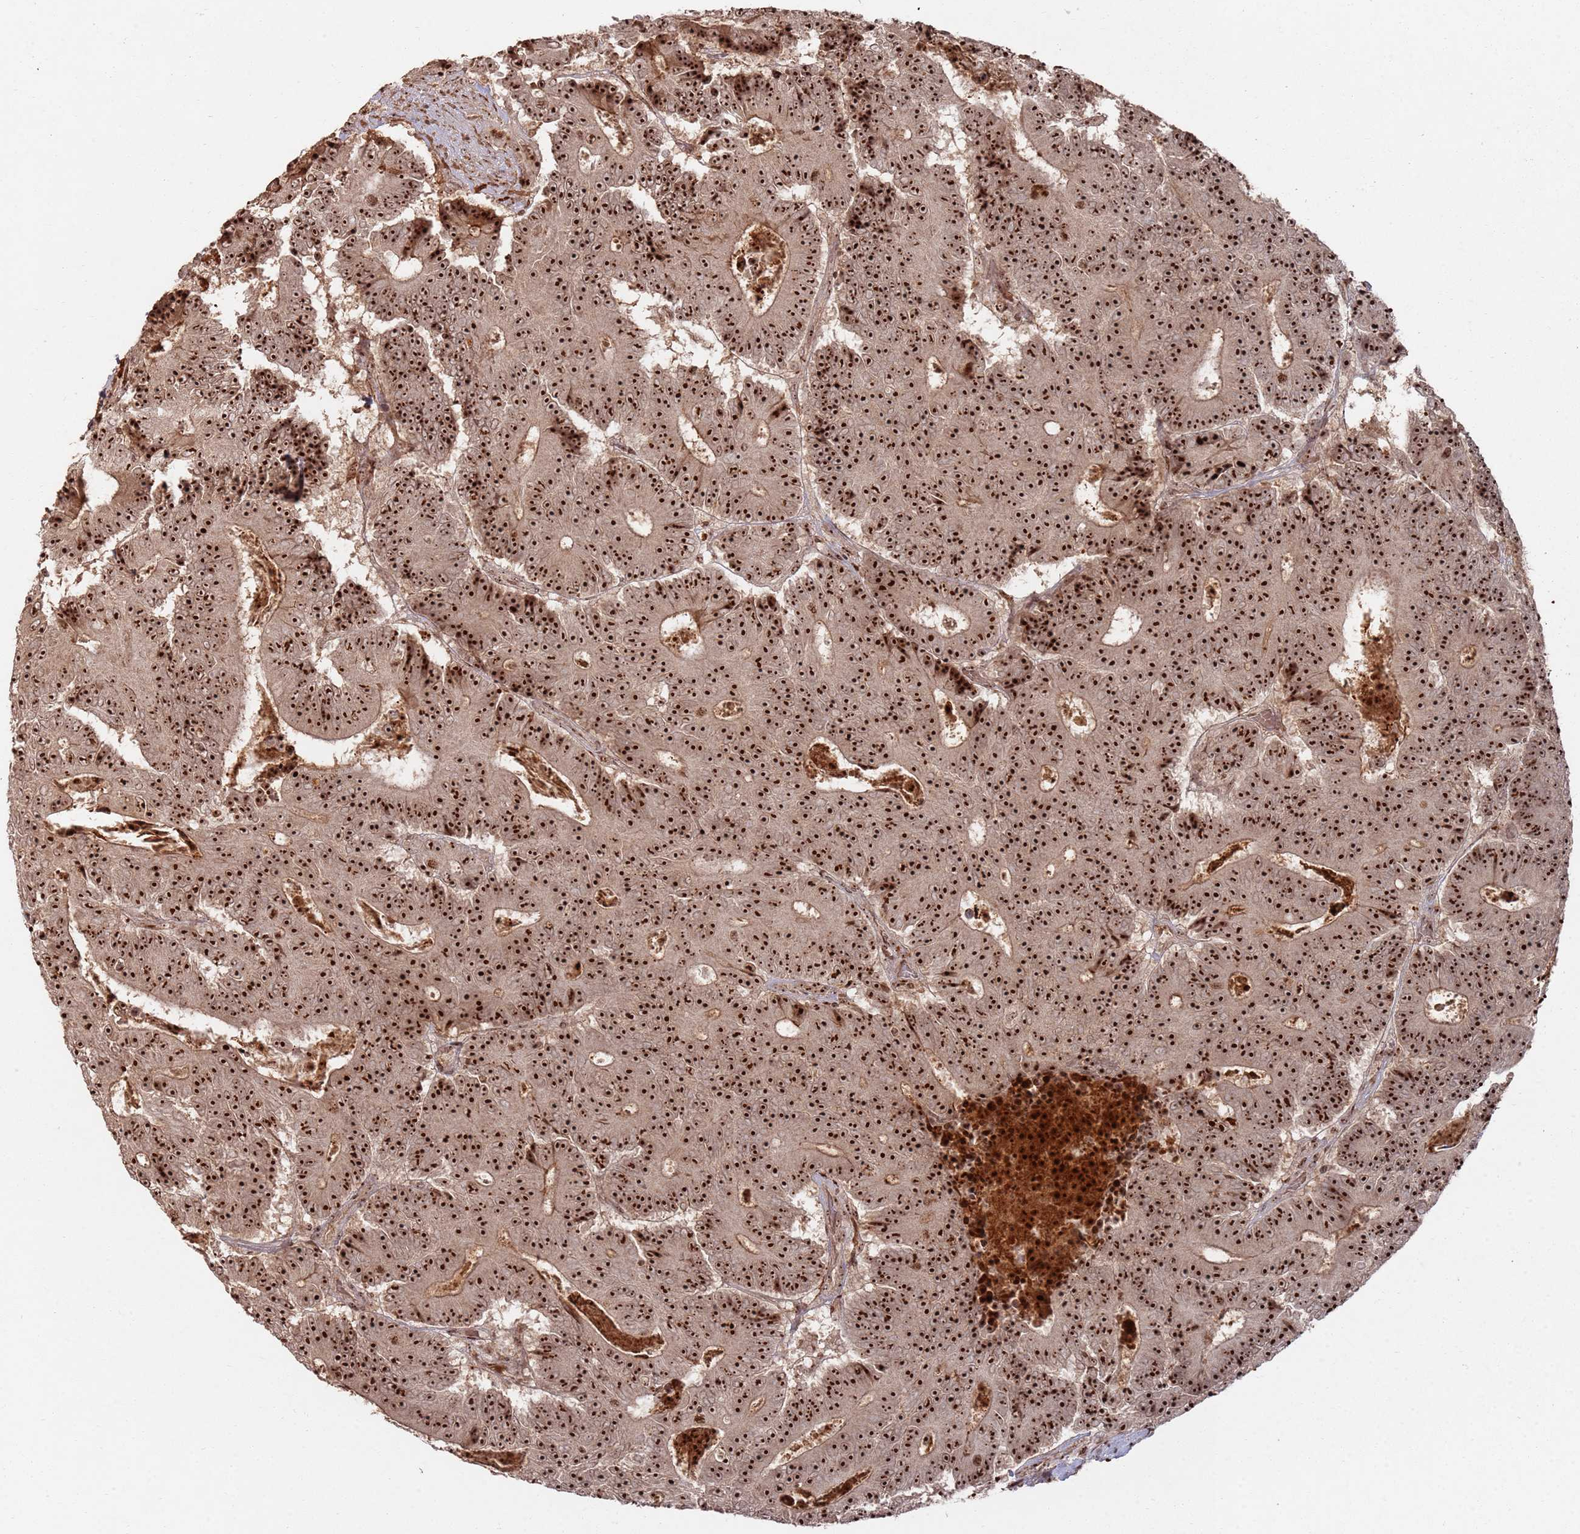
{"staining": {"intensity": "strong", "quantity": ">75%", "location": "nuclear"}, "tissue": "colorectal cancer", "cell_type": "Tumor cells", "image_type": "cancer", "snomed": [{"axis": "morphology", "description": "Adenocarcinoma, NOS"}, {"axis": "topography", "description": "Colon"}], "caption": "Adenocarcinoma (colorectal) stained with a brown dye shows strong nuclear positive staining in approximately >75% of tumor cells.", "gene": "UTP11", "patient": {"sex": "male", "age": 83}}